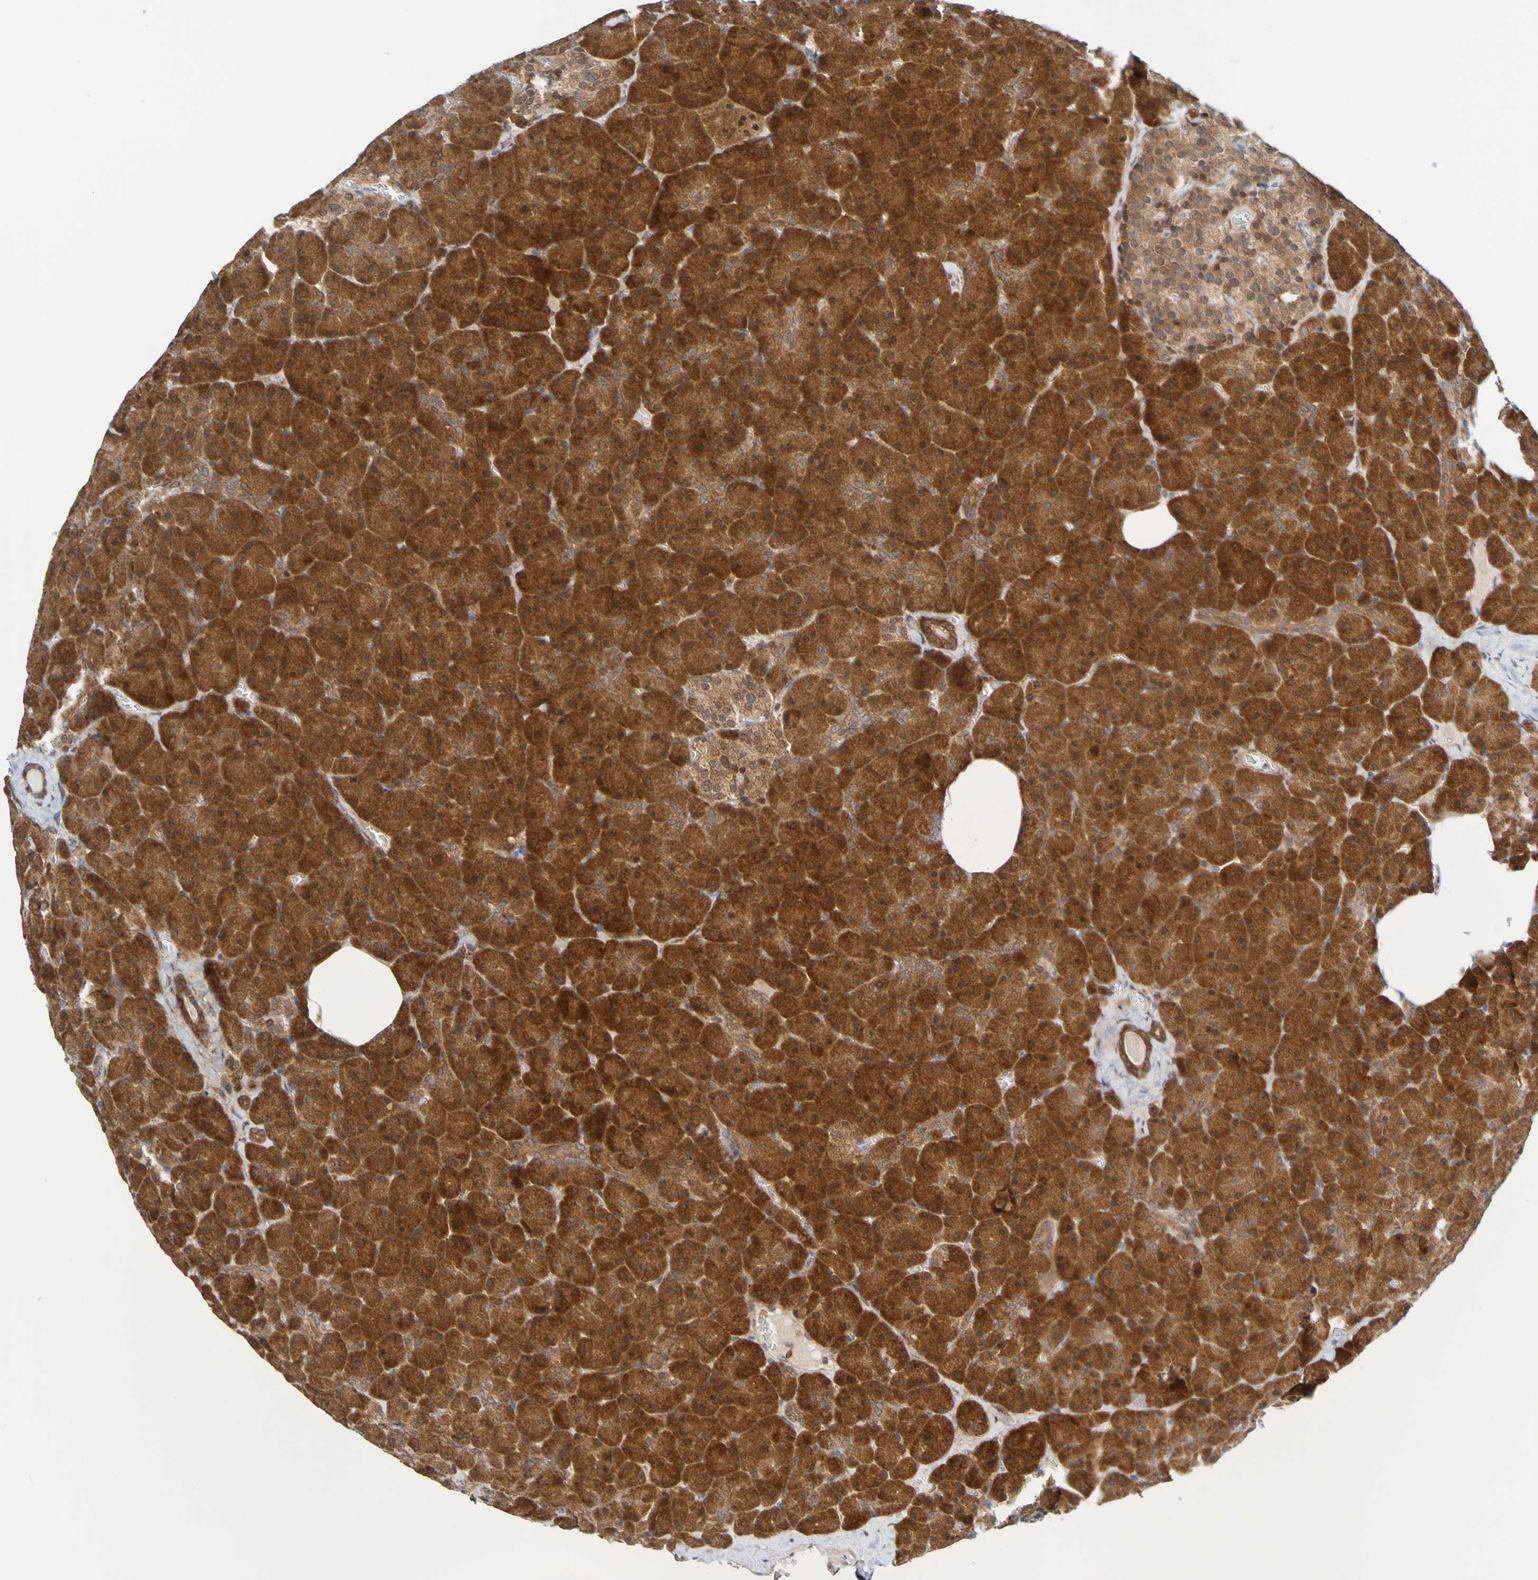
{"staining": {"intensity": "strong", "quantity": ">75%", "location": "cytoplasmic/membranous"}, "tissue": "pancreas", "cell_type": "Exocrine glandular cells", "image_type": "normal", "snomed": [{"axis": "morphology", "description": "Normal tissue, NOS"}, {"axis": "topography", "description": "Pancreas"}], "caption": "Immunohistochemical staining of benign pancreas reveals high levels of strong cytoplasmic/membranous expression in approximately >75% of exocrine glandular cells. (Stains: DAB (3,3'-diaminobenzidine) in brown, nuclei in blue, Microscopy: brightfield microscopy at high magnification).", "gene": "ATIC", "patient": {"sex": "female", "age": 35}}